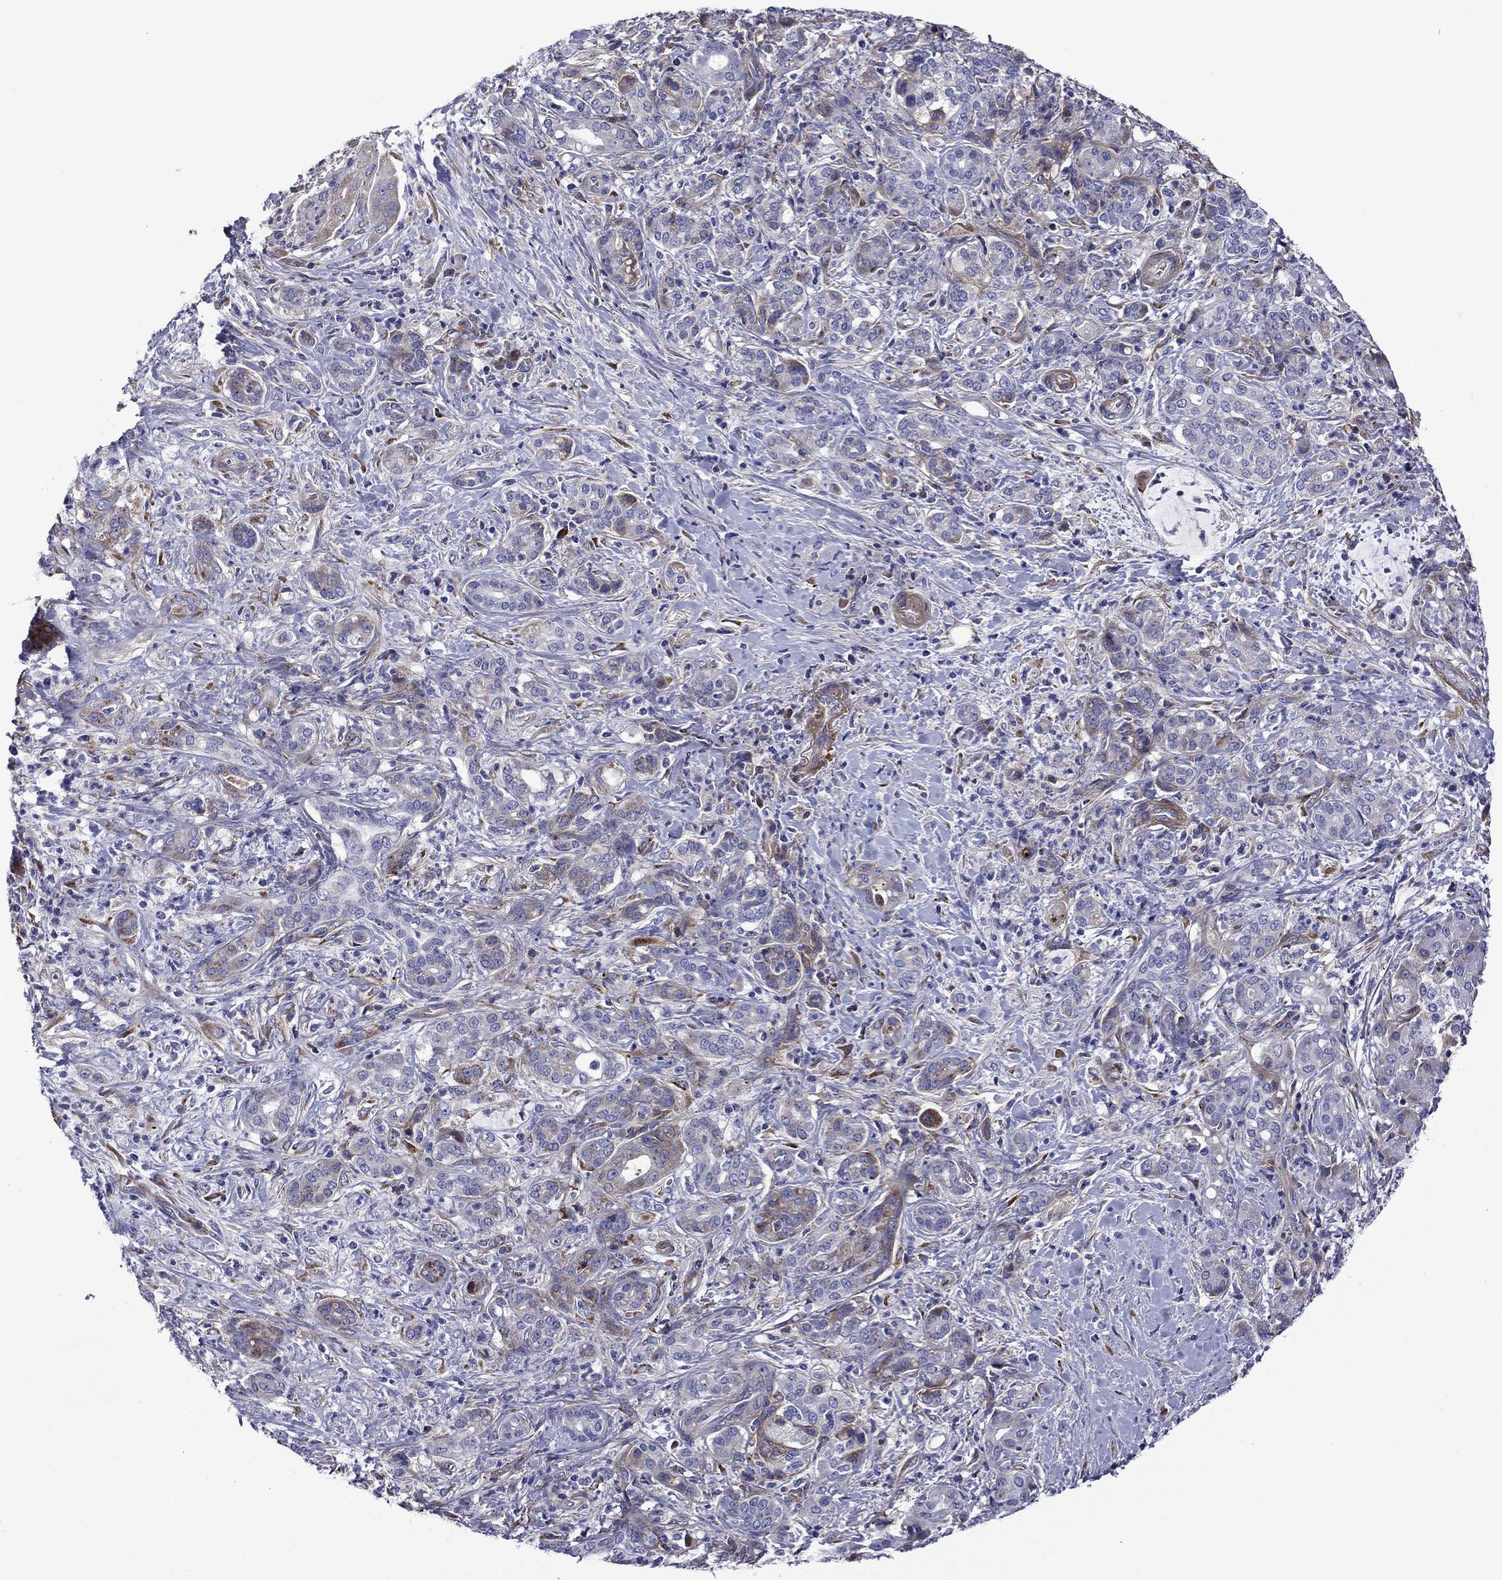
{"staining": {"intensity": "negative", "quantity": "none", "location": "none"}, "tissue": "pancreatic cancer", "cell_type": "Tumor cells", "image_type": "cancer", "snomed": [{"axis": "morphology", "description": "Normal tissue, NOS"}, {"axis": "morphology", "description": "Inflammation, NOS"}, {"axis": "morphology", "description": "Adenocarcinoma, NOS"}, {"axis": "topography", "description": "Pancreas"}], "caption": "Human adenocarcinoma (pancreatic) stained for a protein using IHC exhibits no expression in tumor cells.", "gene": "HSPG2", "patient": {"sex": "male", "age": 57}}